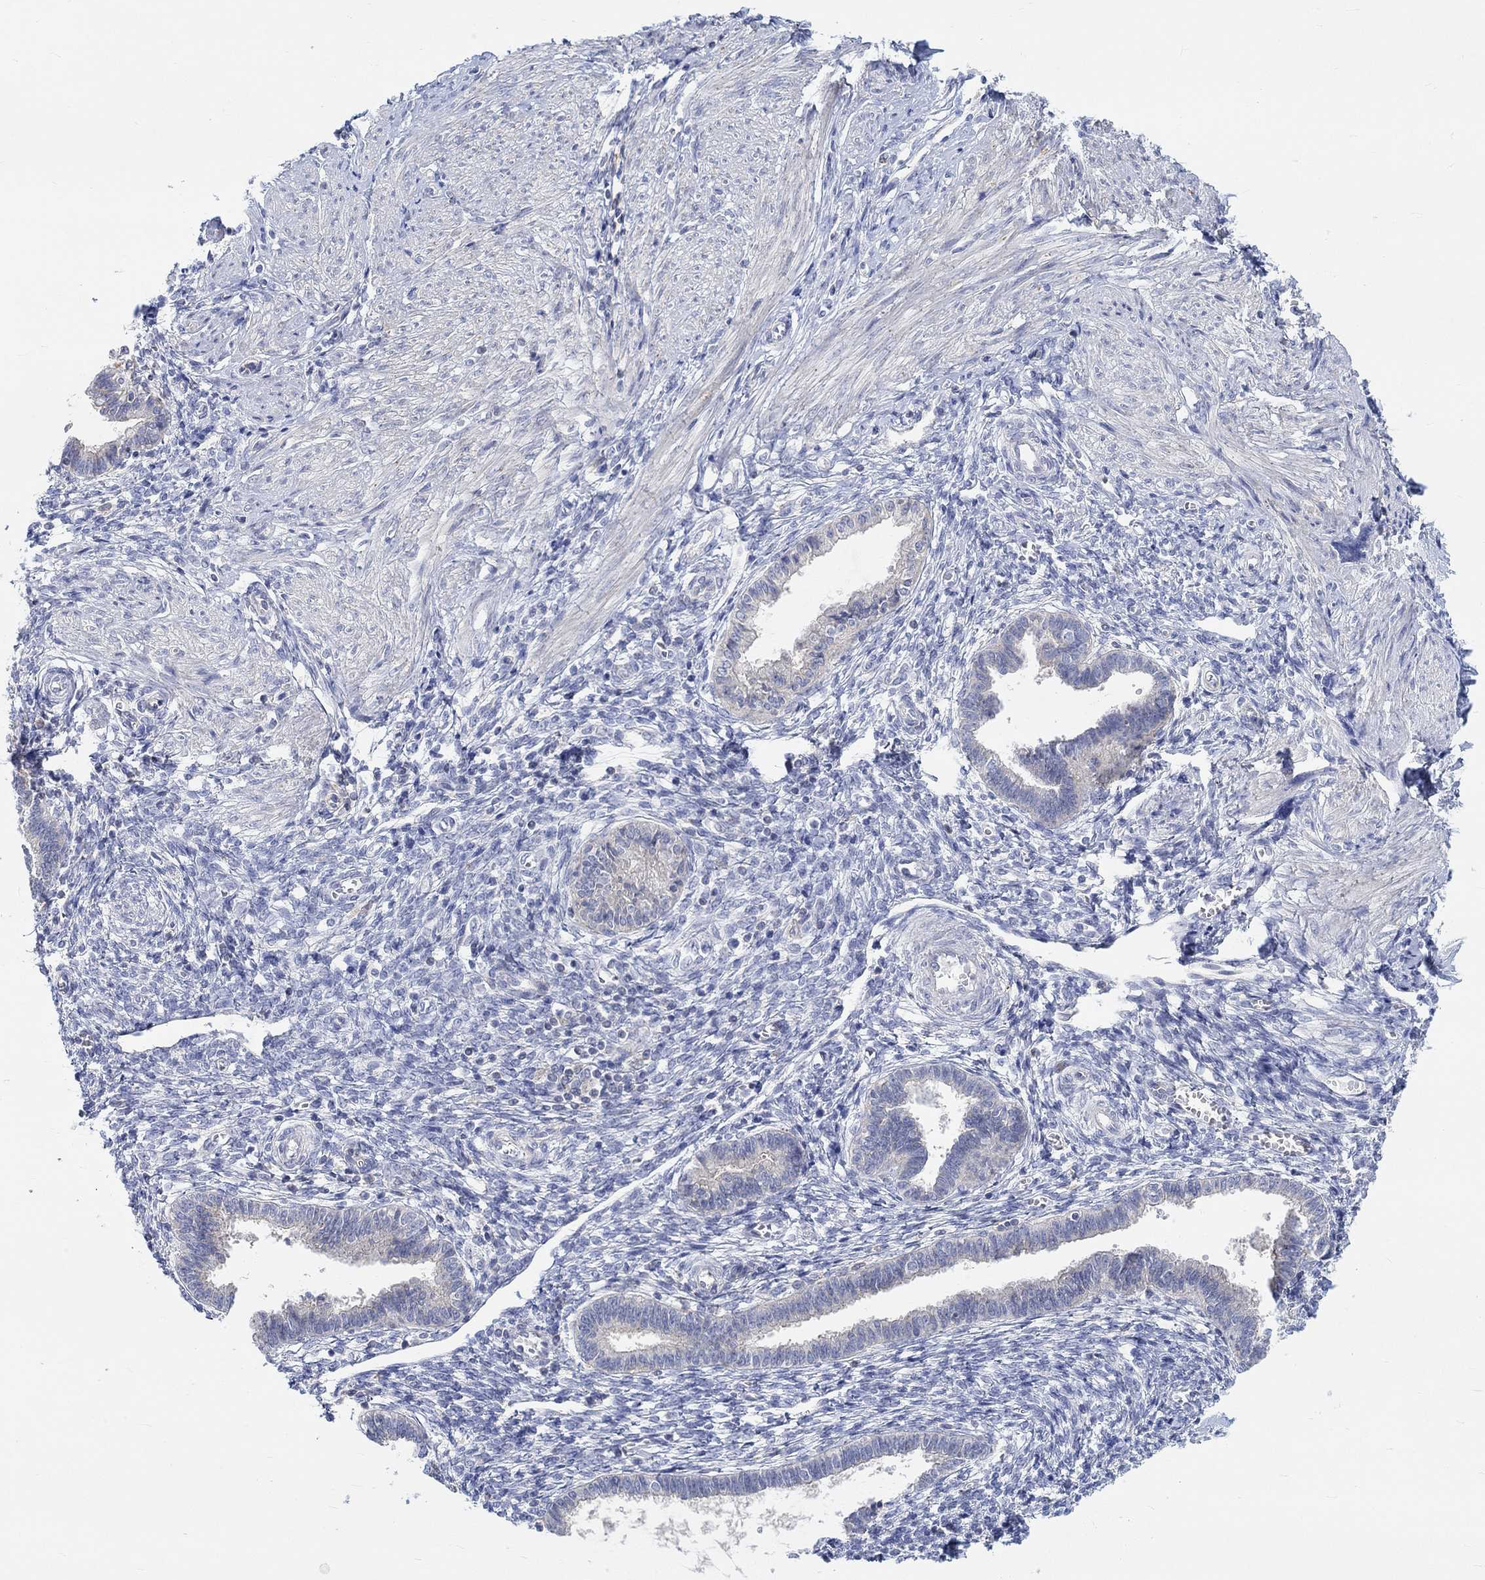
{"staining": {"intensity": "negative", "quantity": "none", "location": "none"}, "tissue": "endometrium", "cell_type": "Cells in endometrial stroma", "image_type": "normal", "snomed": [{"axis": "morphology", "description": "Normal tissue, NOS"}, {"axis": "topography", "description": "Cervix"}, {"axis": "topography", "description": "Endometrium"}], "caption": "DAB (3,3'-diaminobenzidine) immunohistochemical staining of normal endometrium shows no significant expression in cells in endometrial stroma.", "gene": "NAV3", "patient": {"sex": "female", "age": 37}}